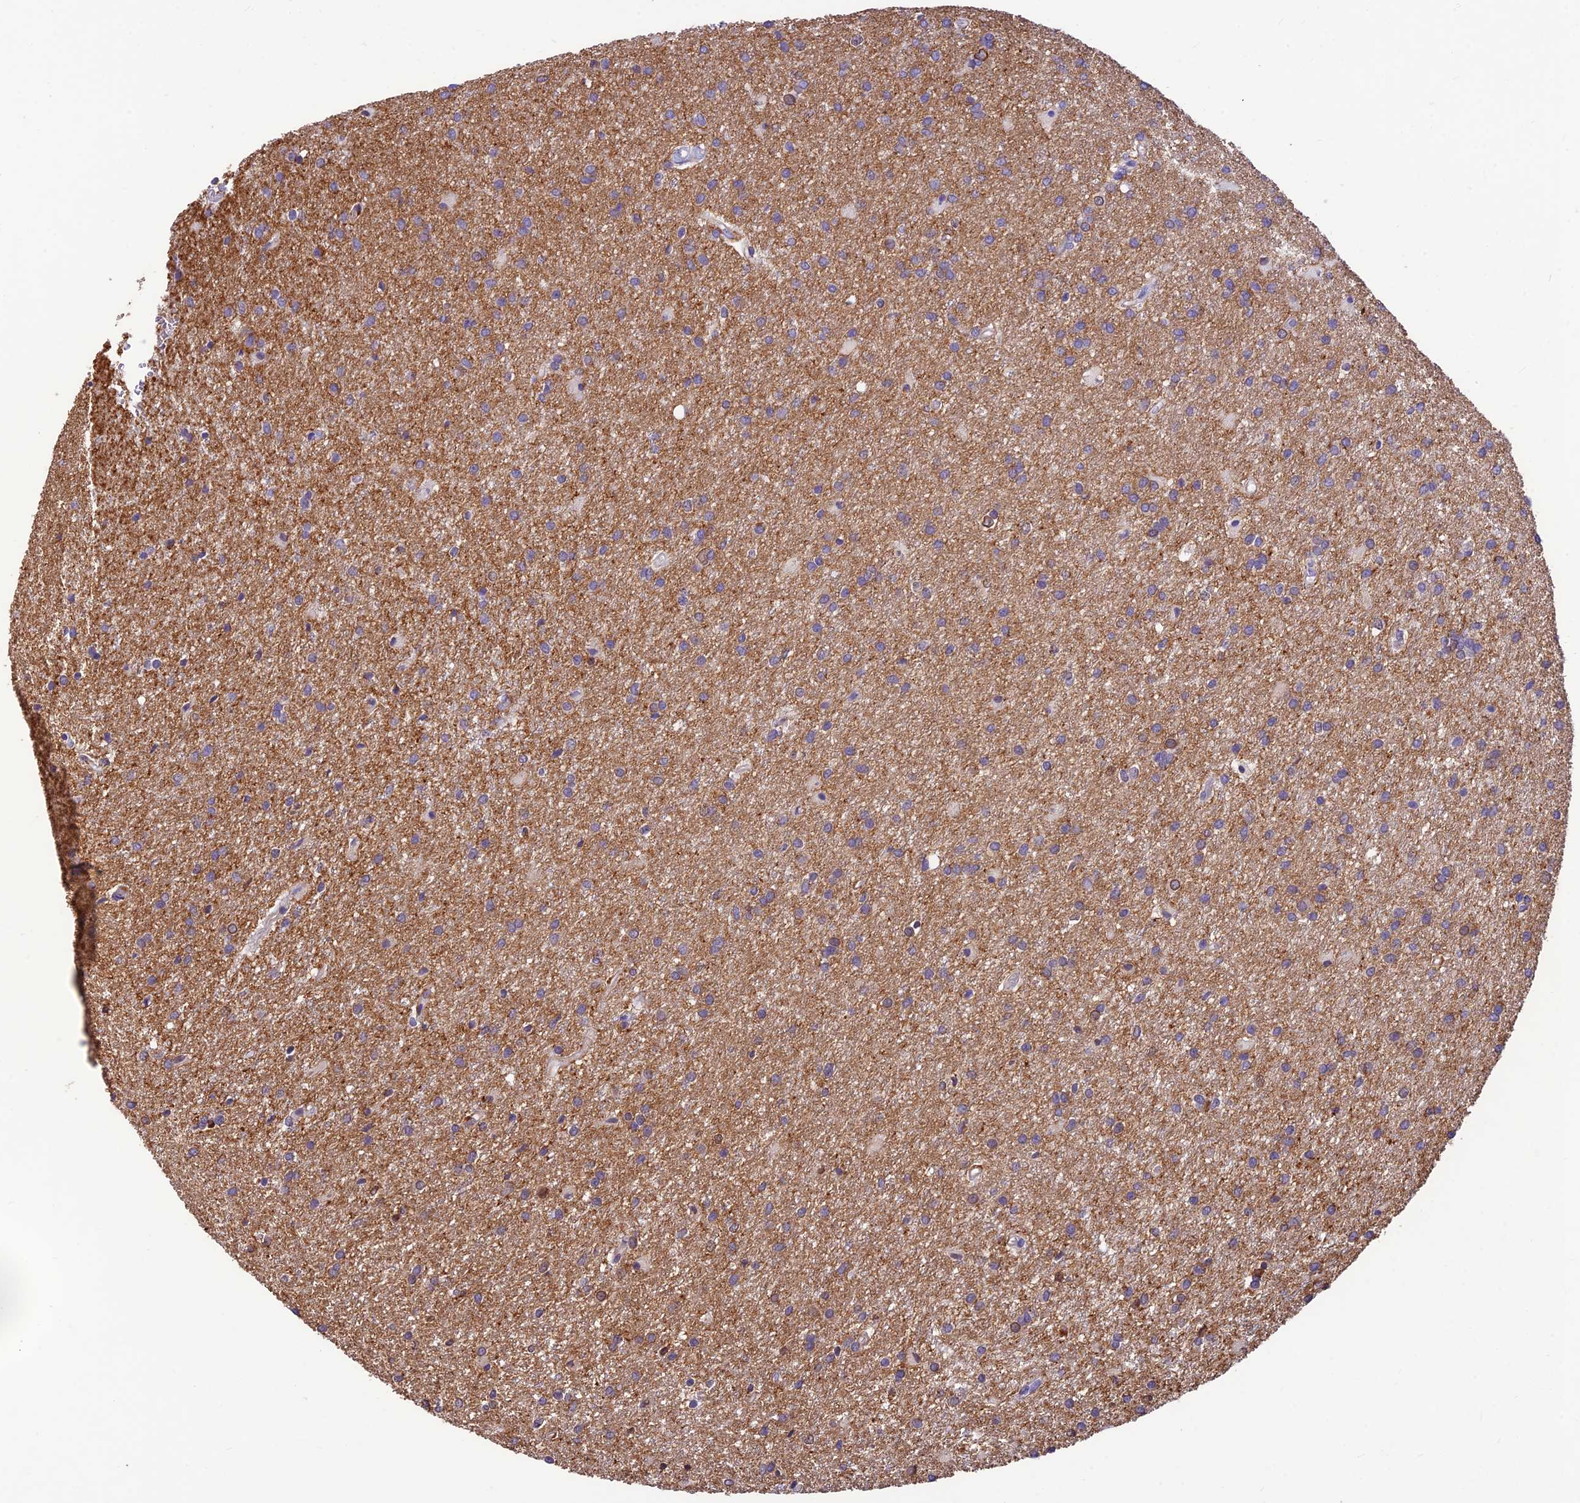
{"staining": {"intensity": "negative", "quantity": "none", "location": "none"}, "tissue": "glioma", "cell_type": "Tumor cells", "image_type": "cancer", "snomed": [{"axis": "morphology", "description": "Glioma, malignant, High grade"}, {"axis": "topography", "description": "Brain"}], "caption": "High magnification brightfield microscopy of high-grade glioma (malignant) stained with DAB (3,3'-diaminobenzidine) (brown) and counterstained with hematoxylin (blue): tumor cells show no significant expression.", "gene": "ST8SIA5", "patient": {"sex": "female", "age": 50}}